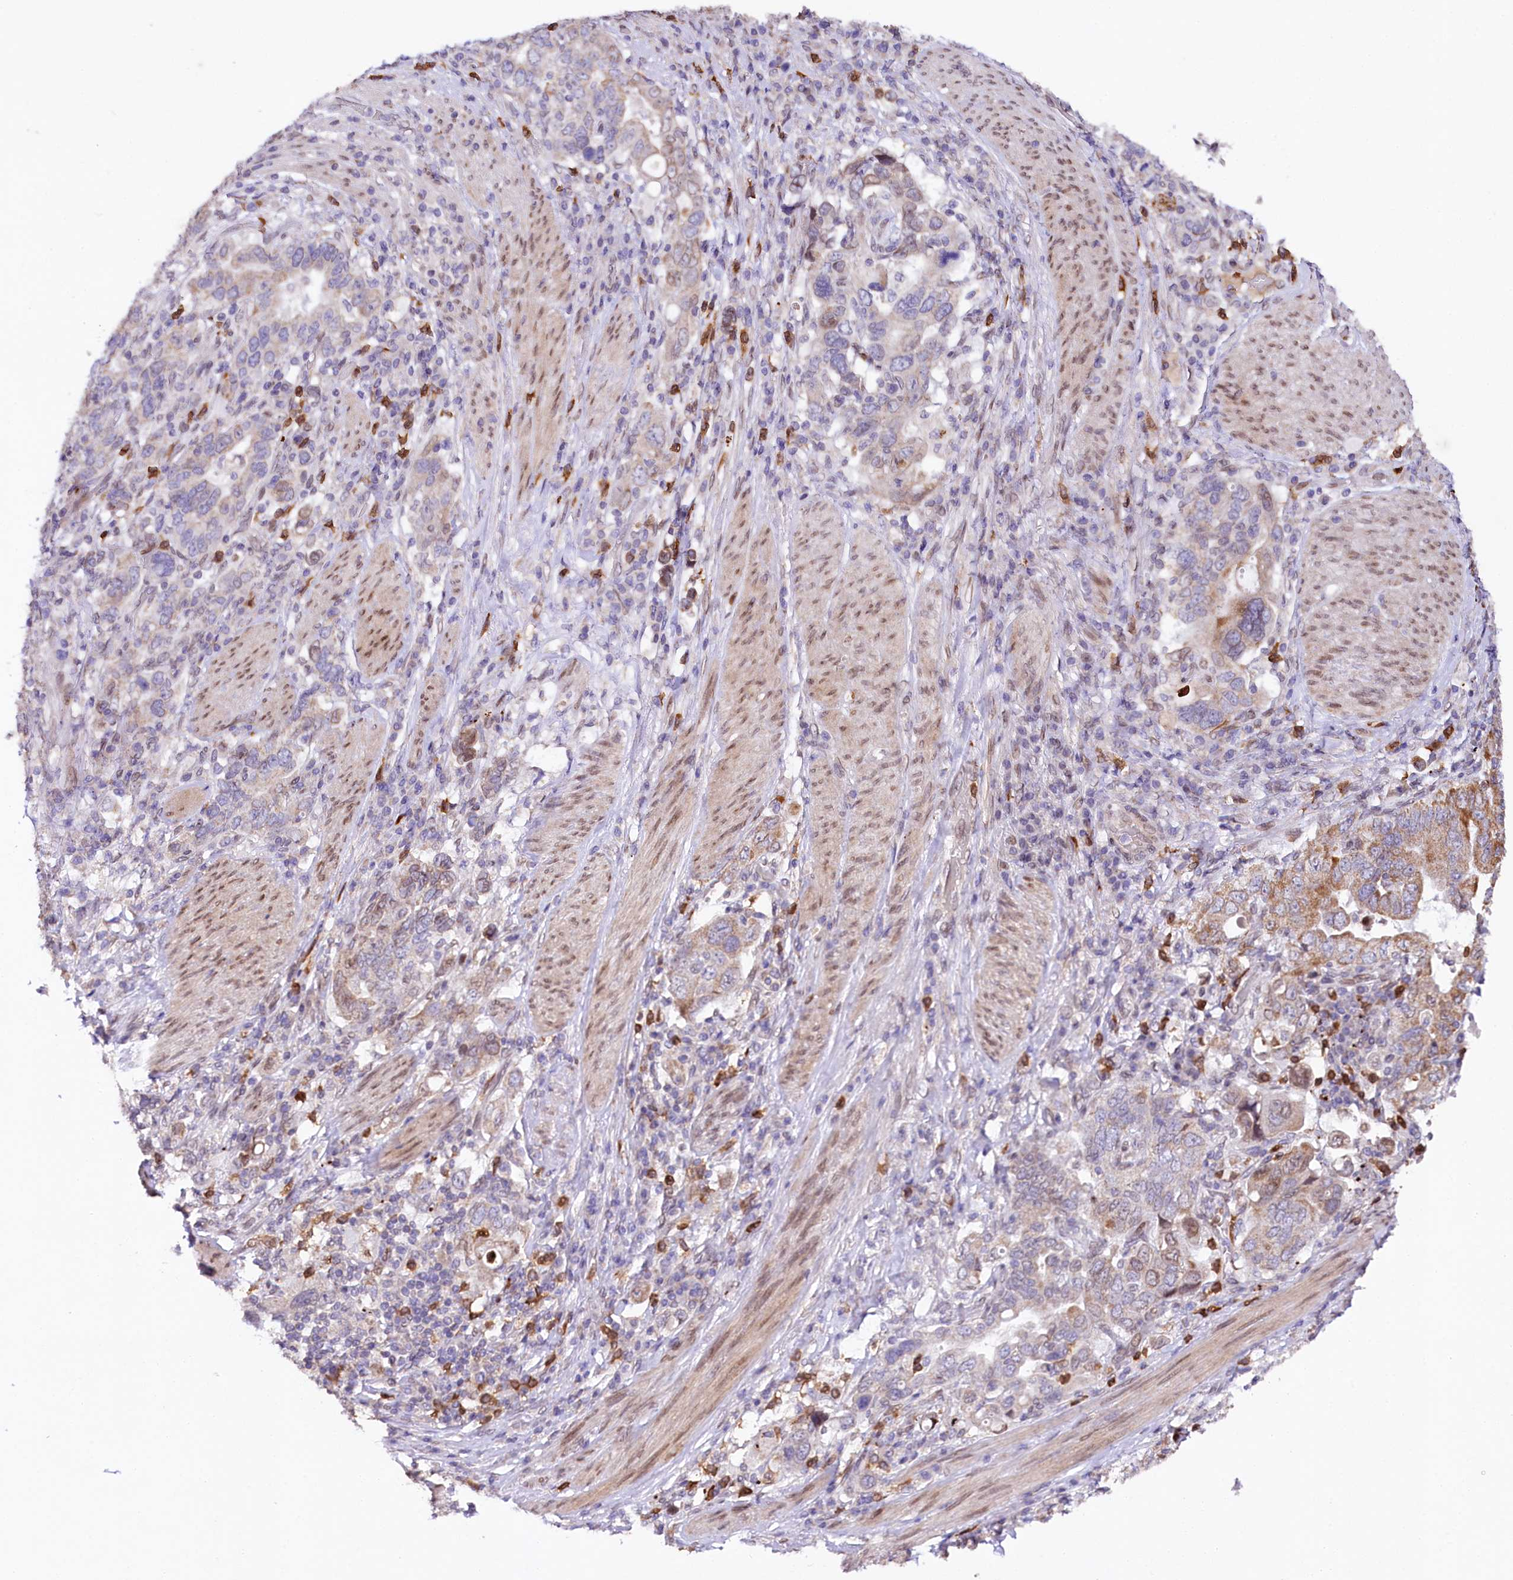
{"staining": {"intensity": "moderate", "quantity": "<25%", "location": "cytoplasmic/membranous,nuclear"}, "tissue": "stomach cancer", "cell_type": "Tumor cells", "image_type": "cancer", "snomed": [{"axis": "morphology", "description": "Adenocarcinoma, NOS"}, {"axis": "topography", "description": "Stomach, upper"}], "caption": "This image exhibits stomach adenocarcinoma stained with immunohistochemistry (IHC) to label a protein in brown. The cytoplasmic/membranous and nuclear of tumor cells show moderate positivity for the protein. Nuclei are counter-stained blue.", "gene": "ZNF226", "patient": {"sex": "male", "age": 62}}